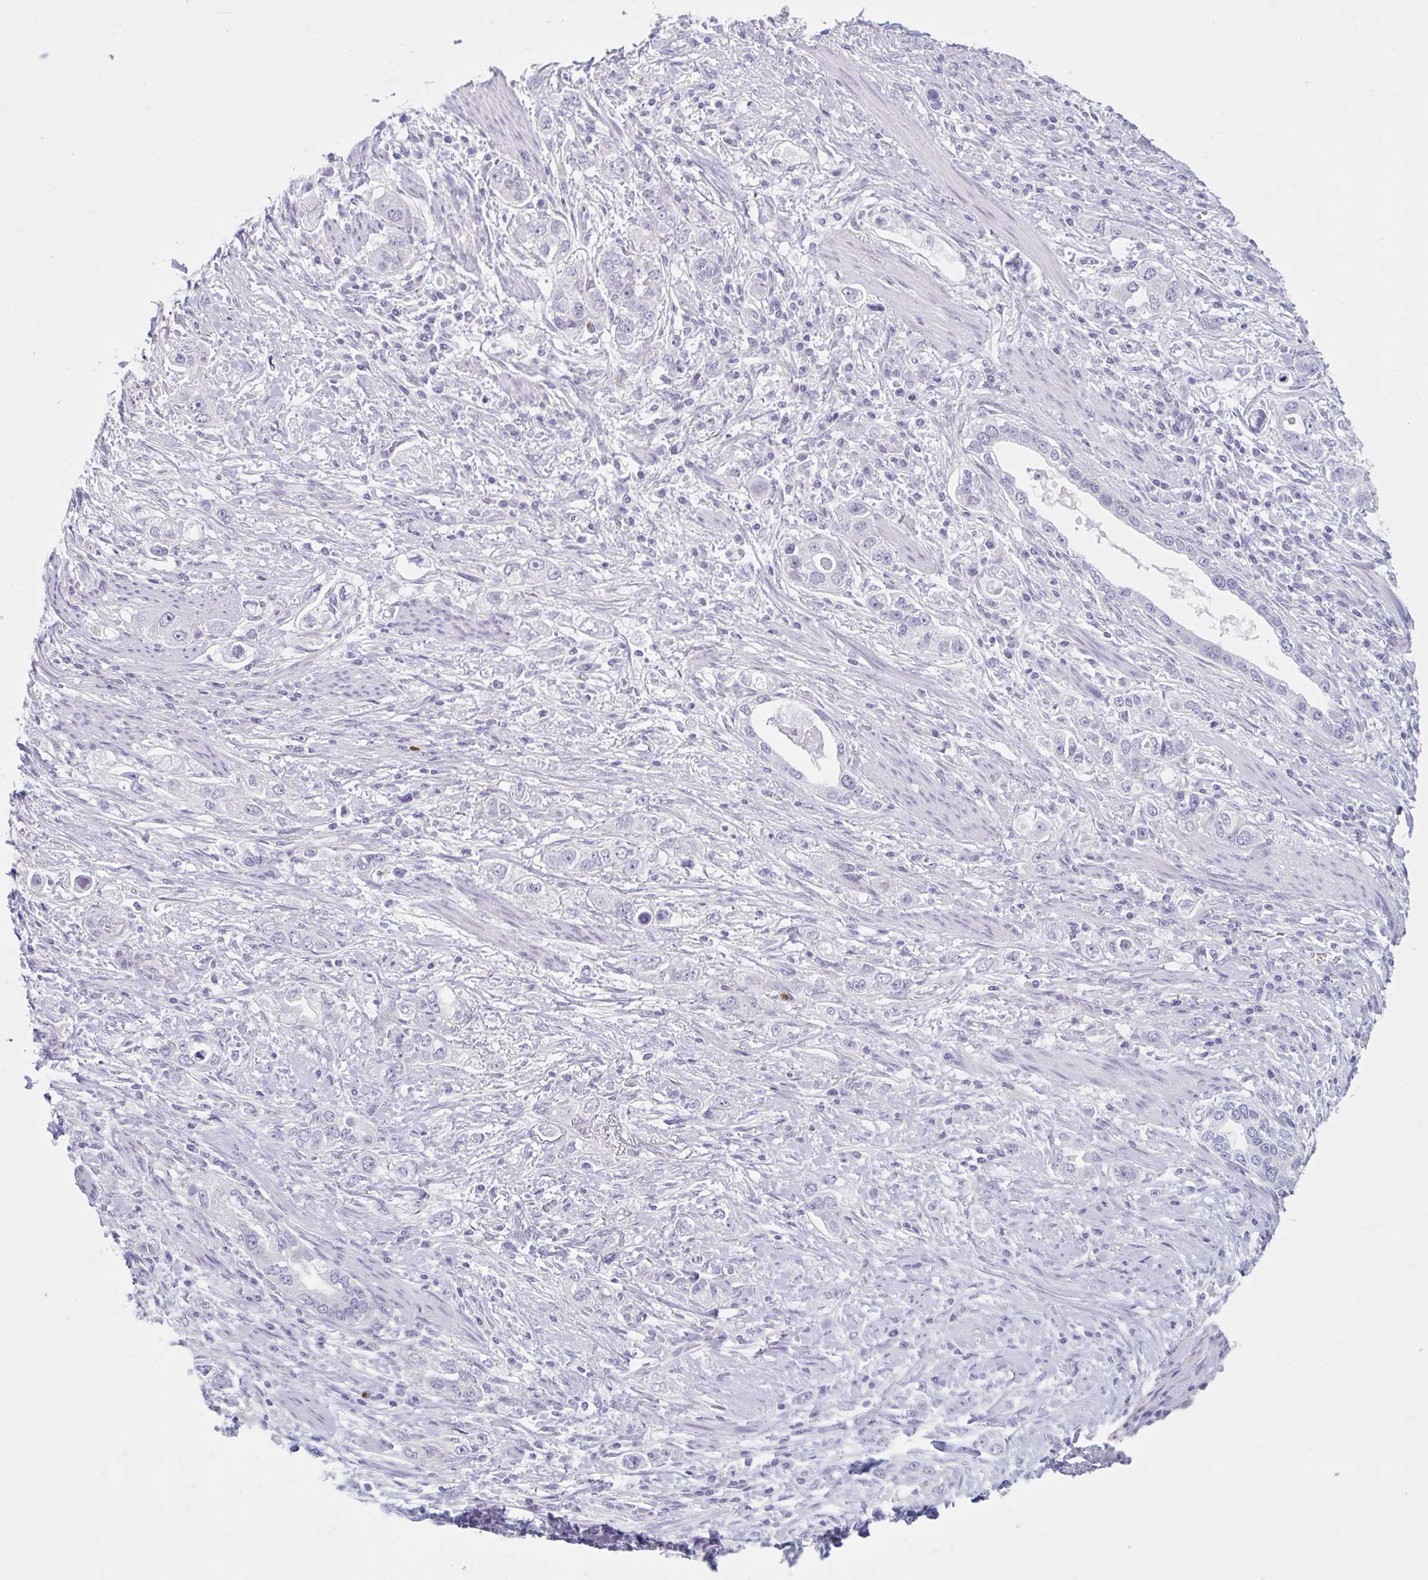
{"staining": {"intensity": "negative", "quantity": "none", "location": "none"}, "tissue": "stomach cancer", "cell_type": "Tumor cells", "image_type": "cancer", "snomed": [{"axis": "morphology", "description": "Adenocarcinoma, NOS"}, {"axis": "topography", "description": "Stomach, lower"}], "caption": "The immunohistochemistry image has no significant expression in tumor cells of stomach cancer (adenocarcinoma) tissue. (DAB IHC, high magnification).", "gene": "CEP120", "patient": {"sex": "female", "age": 93}}